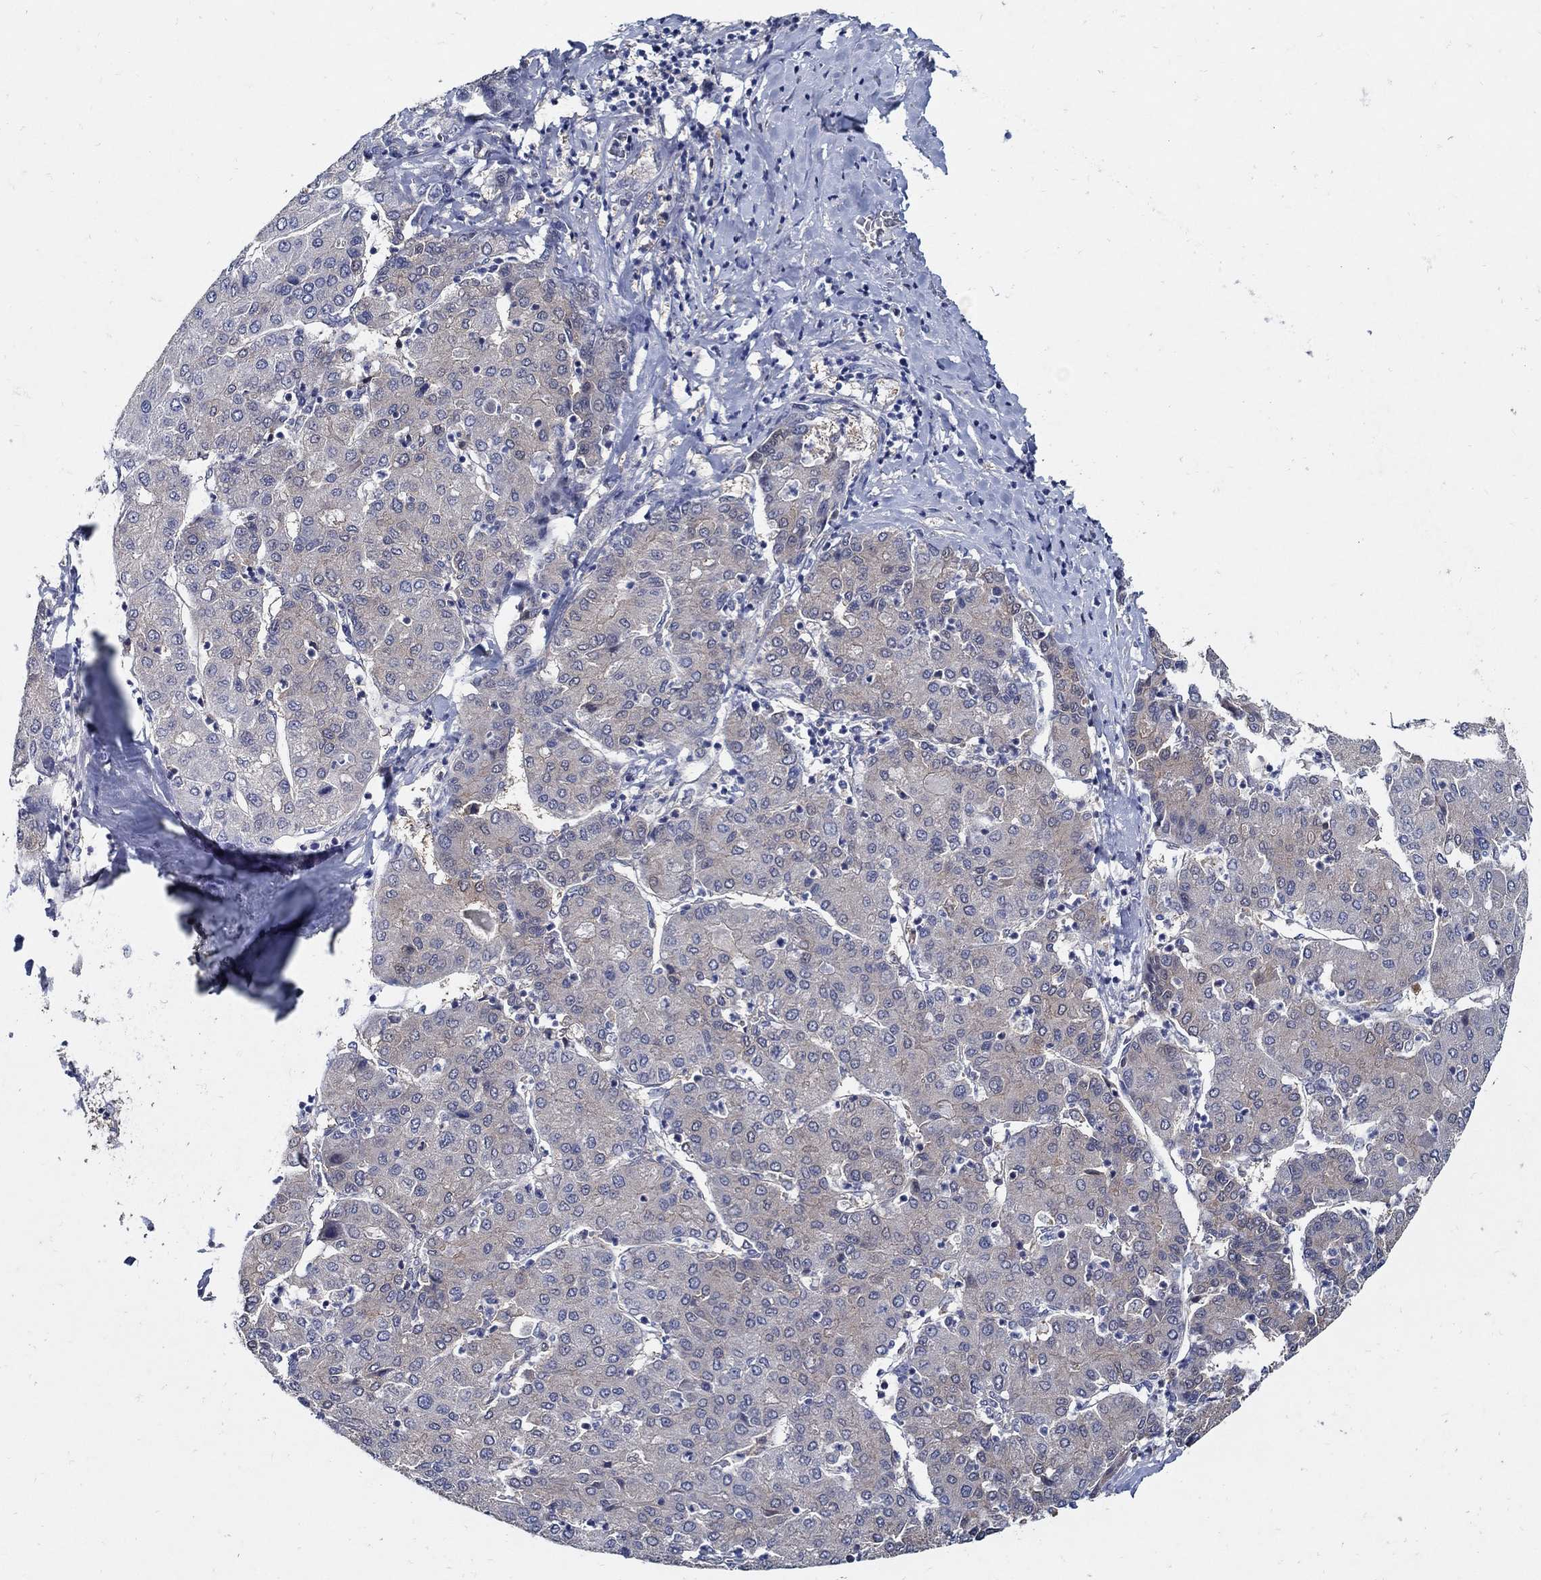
{"staining": {"intensity": "weak", "quantity": "<25%", "location": "cytoplasmic/membranous"}, "tissue": "liver cancer", "cell_type": "Tumor cells", "image_type": "cancer", "snomed": [{"axis": "morphology", "description": "Carcinoma, Hepatocellular, NOS"}, {"axis": "topography", "description": "Liver"}], "caption": "DAB (3,3'-diaminobenzidine) immunohistochemical staining of human liver cancer displays no significant positivity in tumor cells.", "gene": "MTHFR", "patient": {"sex": "male", "age": 65}}